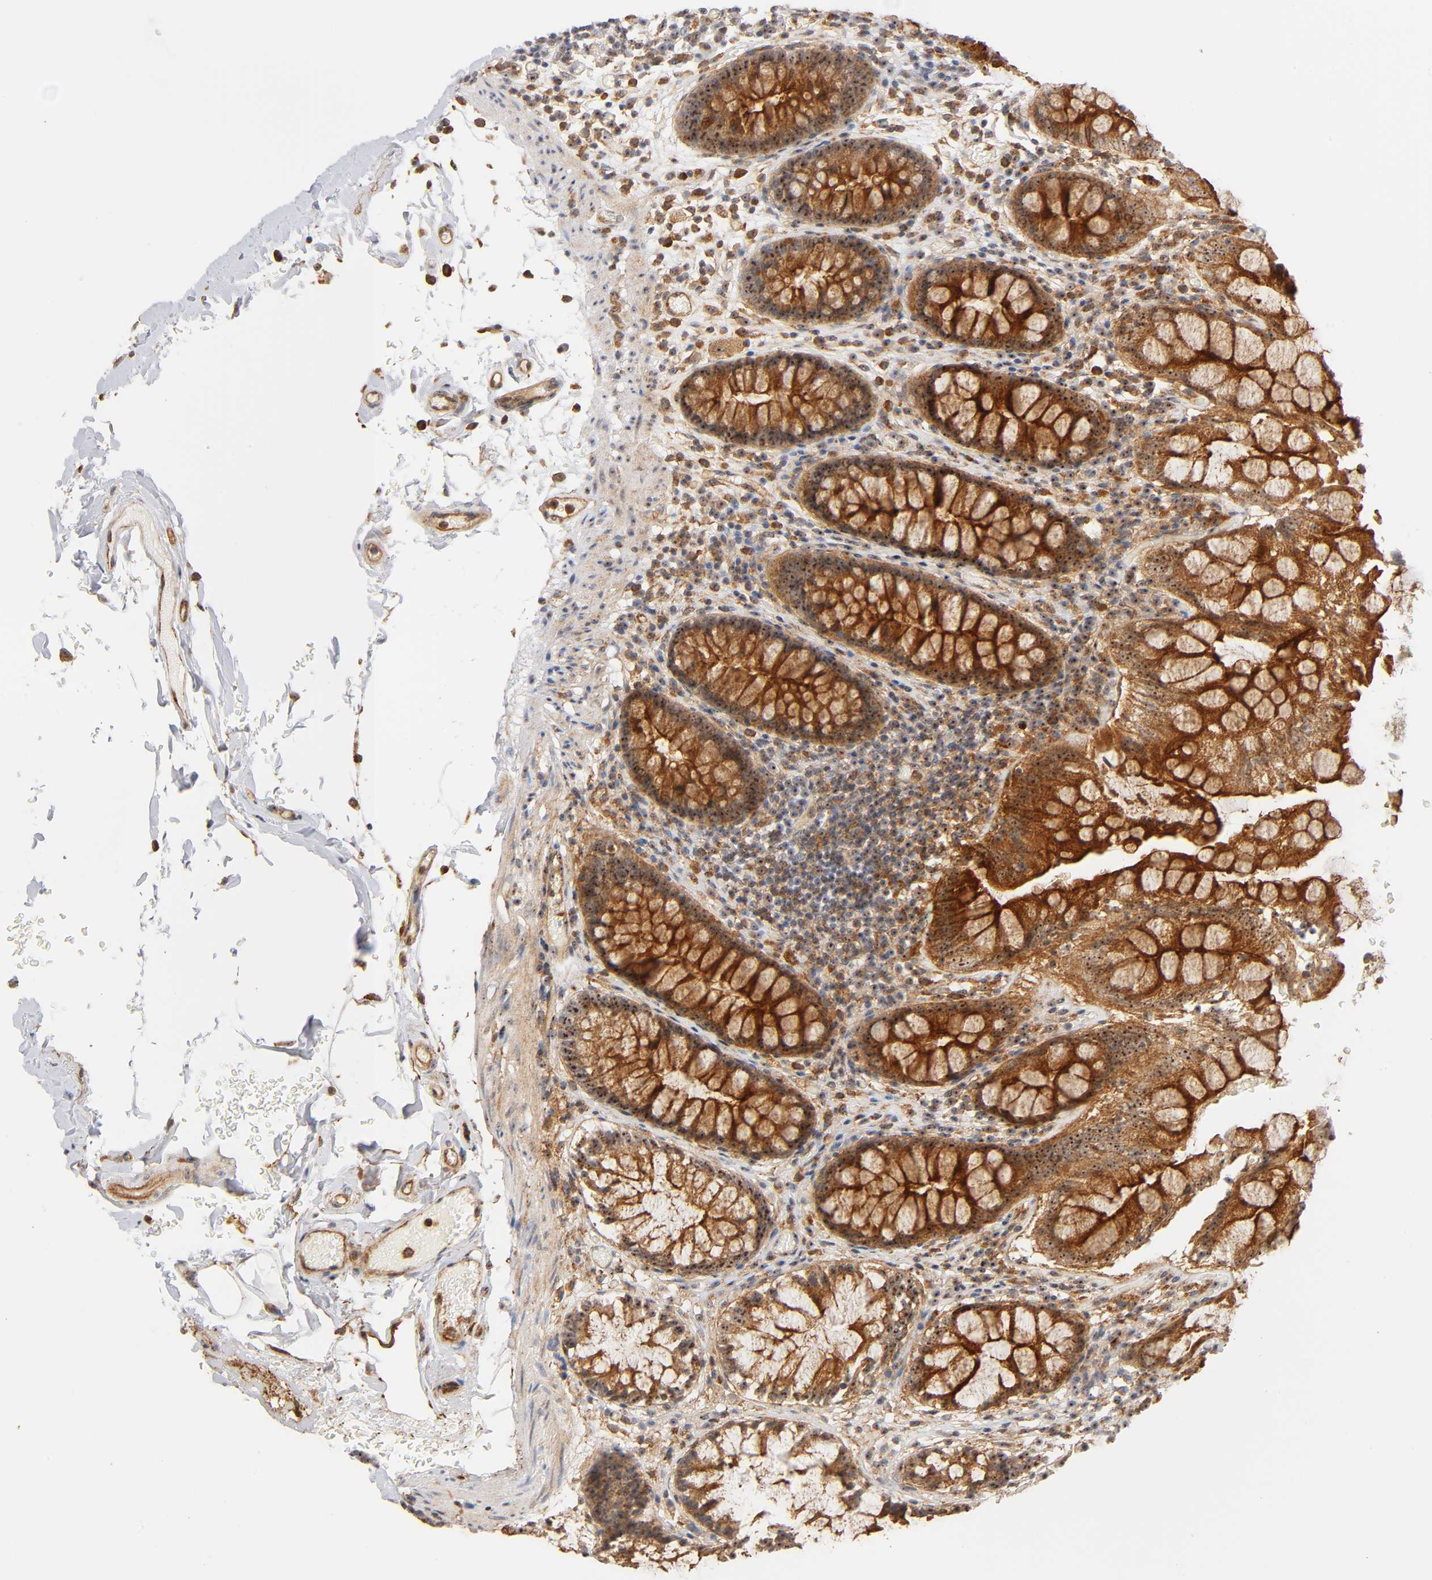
{"staining": {"intensity": "moderate", "quantity": ">75%", "location": "cytoplasmic/membranous,nuclear"}, "tissue": "colon", "cell_type": "Endothelial cells", "image_type": "normal", "snomed": [{"axis": "morphology", "description": "Normal tissue, NOS"}, {"axis": "topography", "description": "Smooth muscle"}, {"axis": "topography", "description": "Colon"}], "caption": "Moderate cytoplasmic/membranous,nuclear positivity is present in approximately >75% of endothelial cells in benign colon. Ihc stains the protein in brown and the nuclei are stained blue.", "gene": "PLD1", "patient": {"sex": "male", "age": 67}}